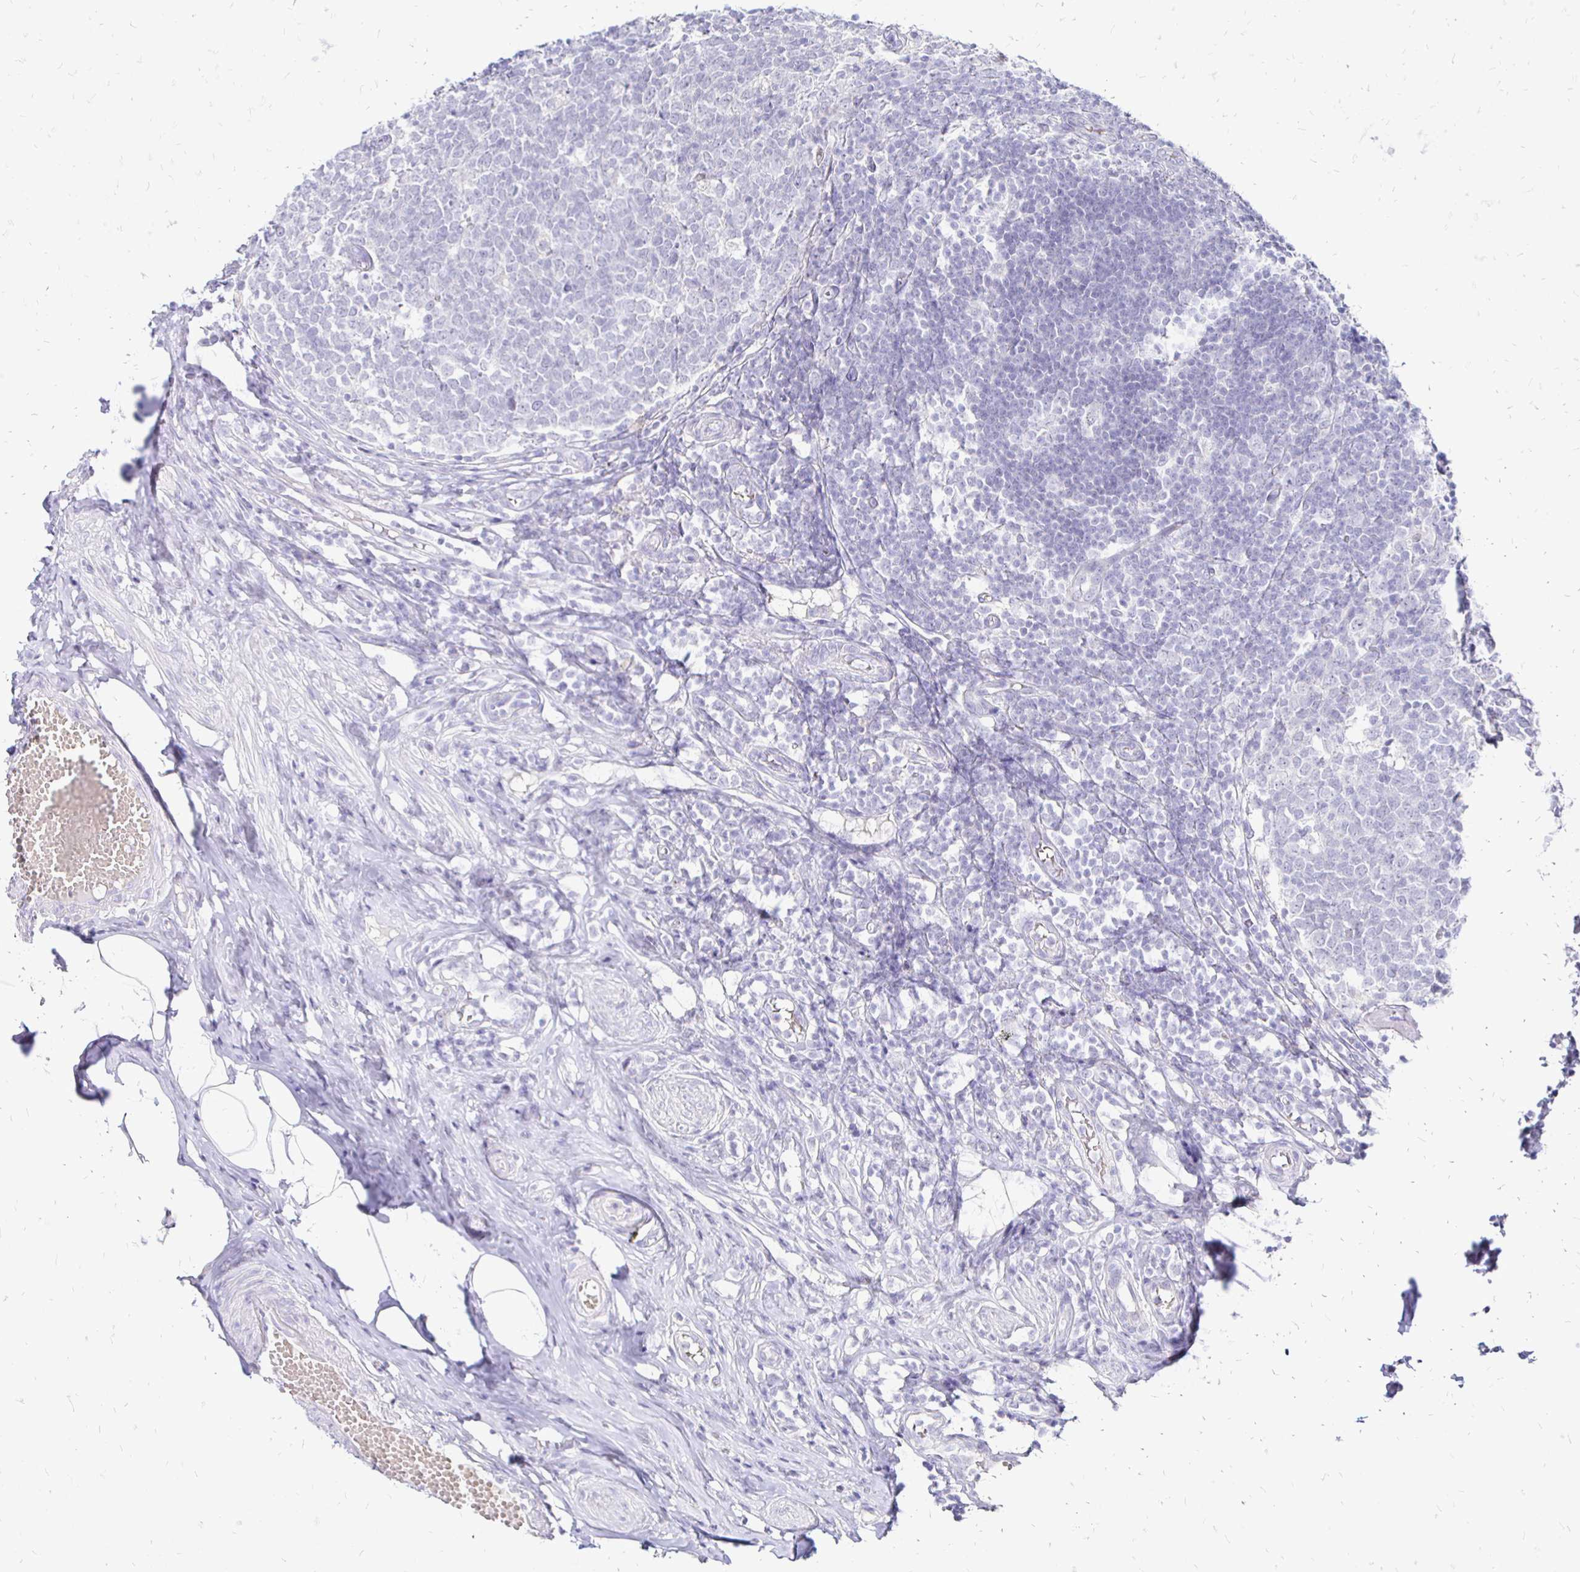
{"staining": {"intensity": "moderate", "quantity": "<25%", "location": "cytoplasmic/membranous"}, "tissue": "appendix", "cell_type": "Glandular cells", "image_type": "normal", "snomed": [{"axis": "morphology", "description": "Normal tissue, NOS"}, {"axis": "topography", "description": "Appendix"}], "caption": "High-magnification brightfield microscopy of benign appendix stained with DAB (3,3'-diaminobenzidine) (brown) and counterstained with hematoxylin (blue). glandular cells exhibit moderate cytoplasmic/membranous staining is seen in about<25% of cells.", "gene": "IRGC", "patient": {"sex": "male", "age": 18}}